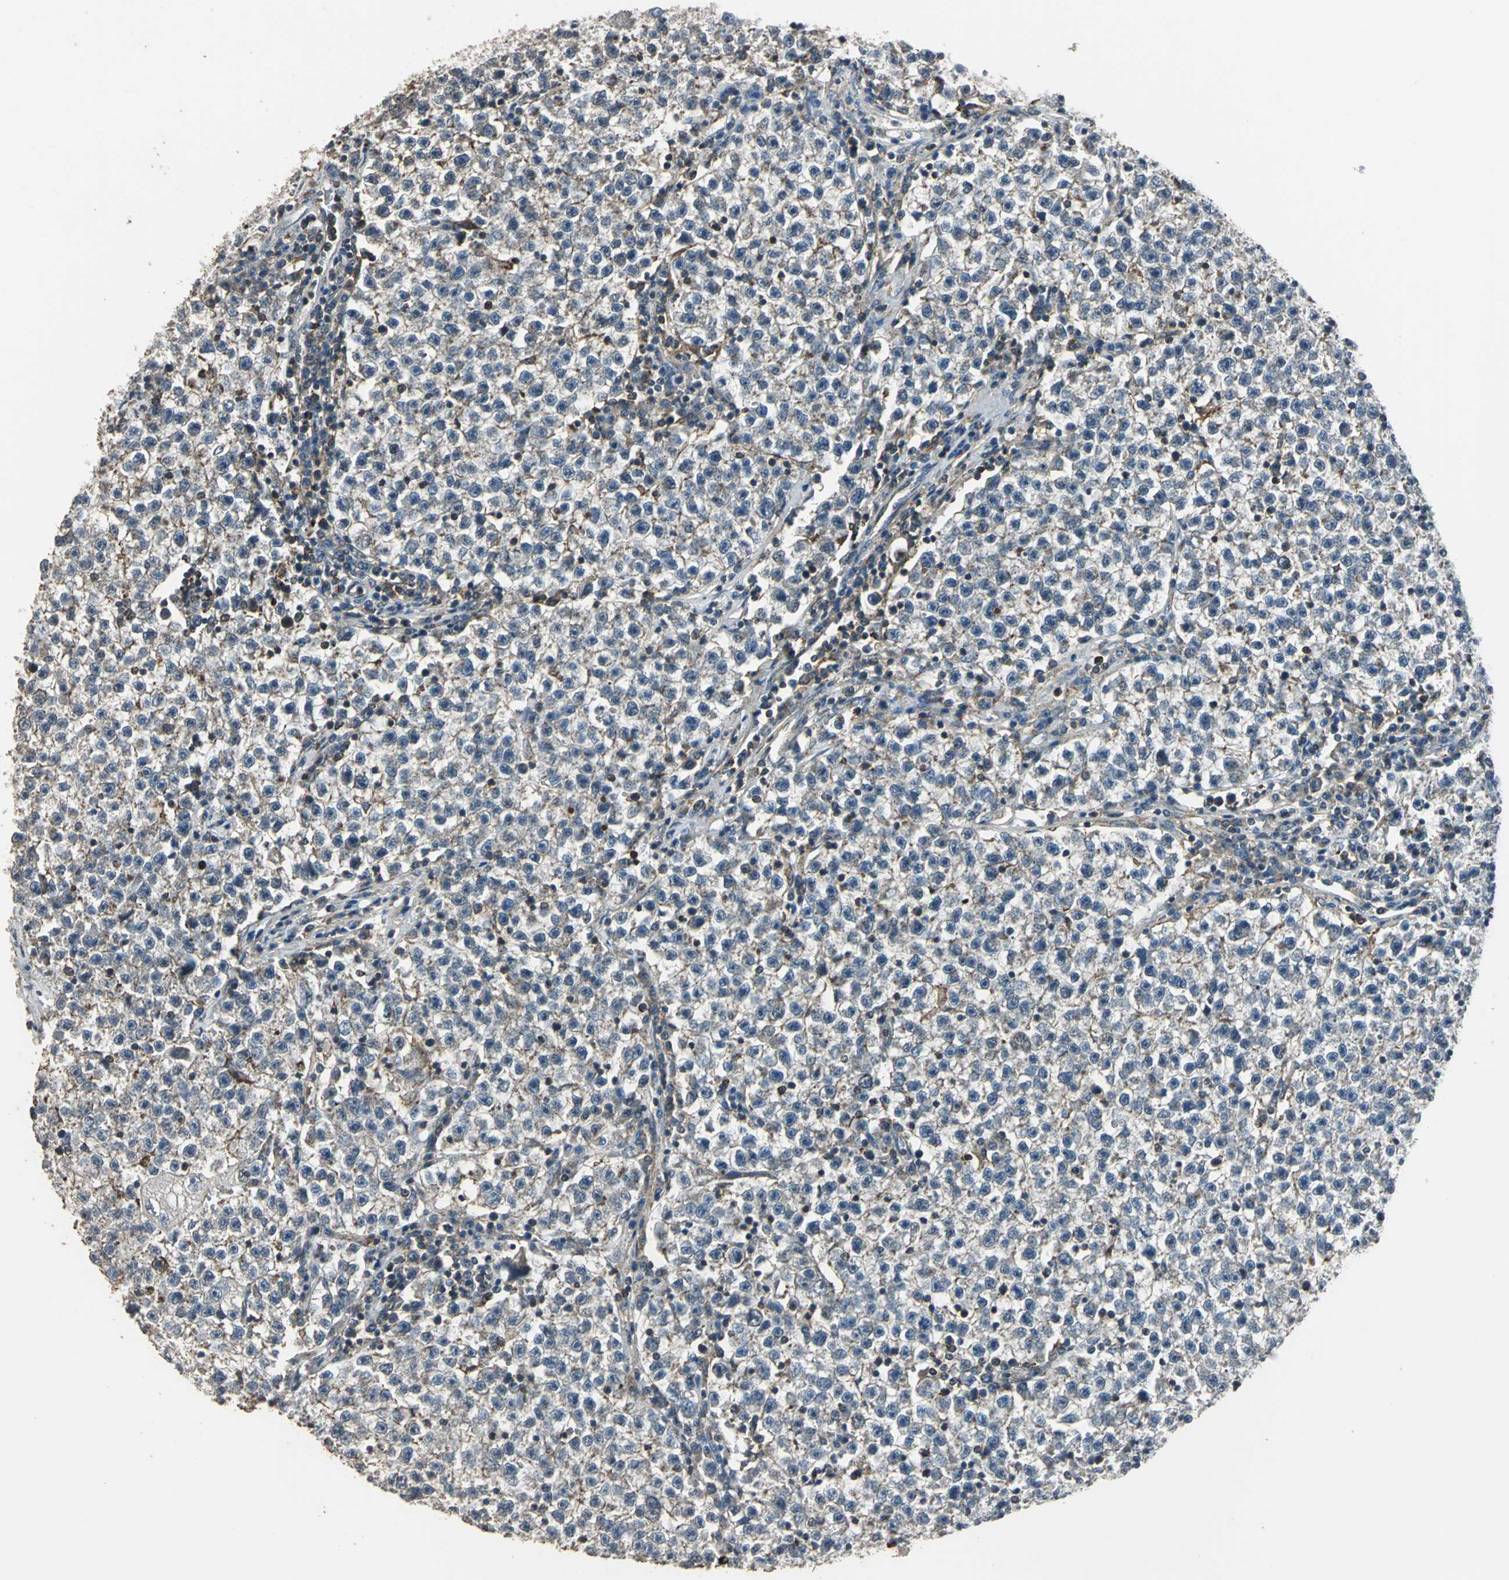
{"staining": {"intensity": "weak", "quantity": "25%-75%", "location": "cytoplasmic/membranous"}, "tissue": "testis cancer", "cell_type": "Tumor cells", "image_type": "cancer", "snomed": [{"axis": "morphology", "description": "Seminoma, NOS"}, {"axis": "topography", "description": "Testis"}], "caption": "A histopathology image of testis cancer (seminoma) stained for a protein demonstrates weak cytoplasmic/membranous brown staining in tumor cells.", "gene": "DNAJB4", "patient": {"sex": "male", "age": 22}}